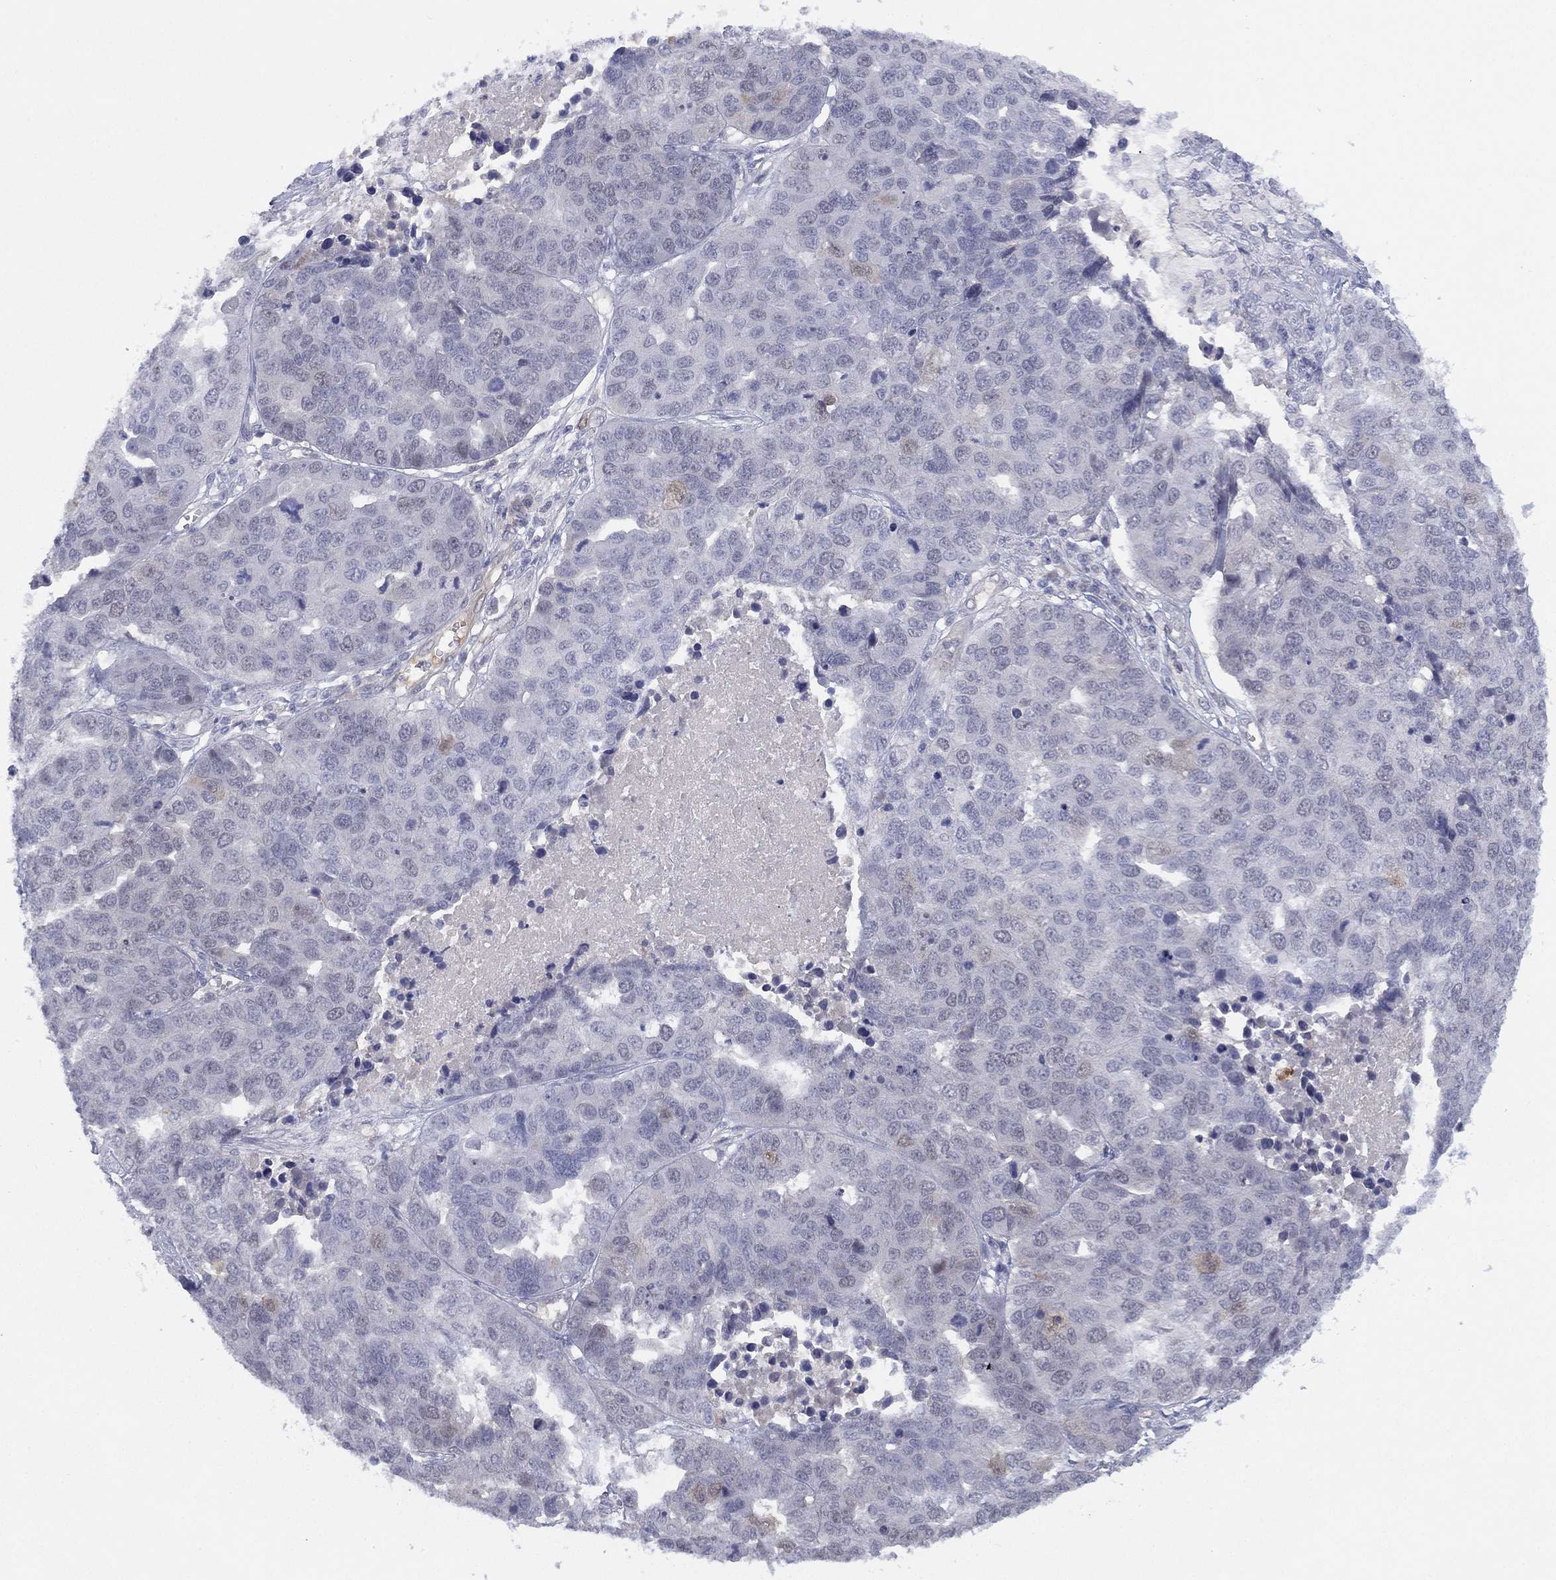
{"staining": {"intensity": "negative", "quantity": "none", "location": "none"}, "tissue": "ovarian cancer", "cell_type": "Tumor cells", "image_type": "cancer", "snomed": [{"axis": "morphology", "description": "Cystadenocarcinoma, serous, NOS"}, {"axis": "topography", "description": "Ovary"}], "caption": "DAB (3,3'-diaminobenzidine) immunohistochemical staining of ovarian cancer demonstrates no significant expression in tumor cells. (DAB (3,3'-diaminobenzidine) immunohistochemistry visualized using brightfield microscopy, high magnification).", "gene": "DDAH1", "patient": {"sex": "female", "age": 87}}